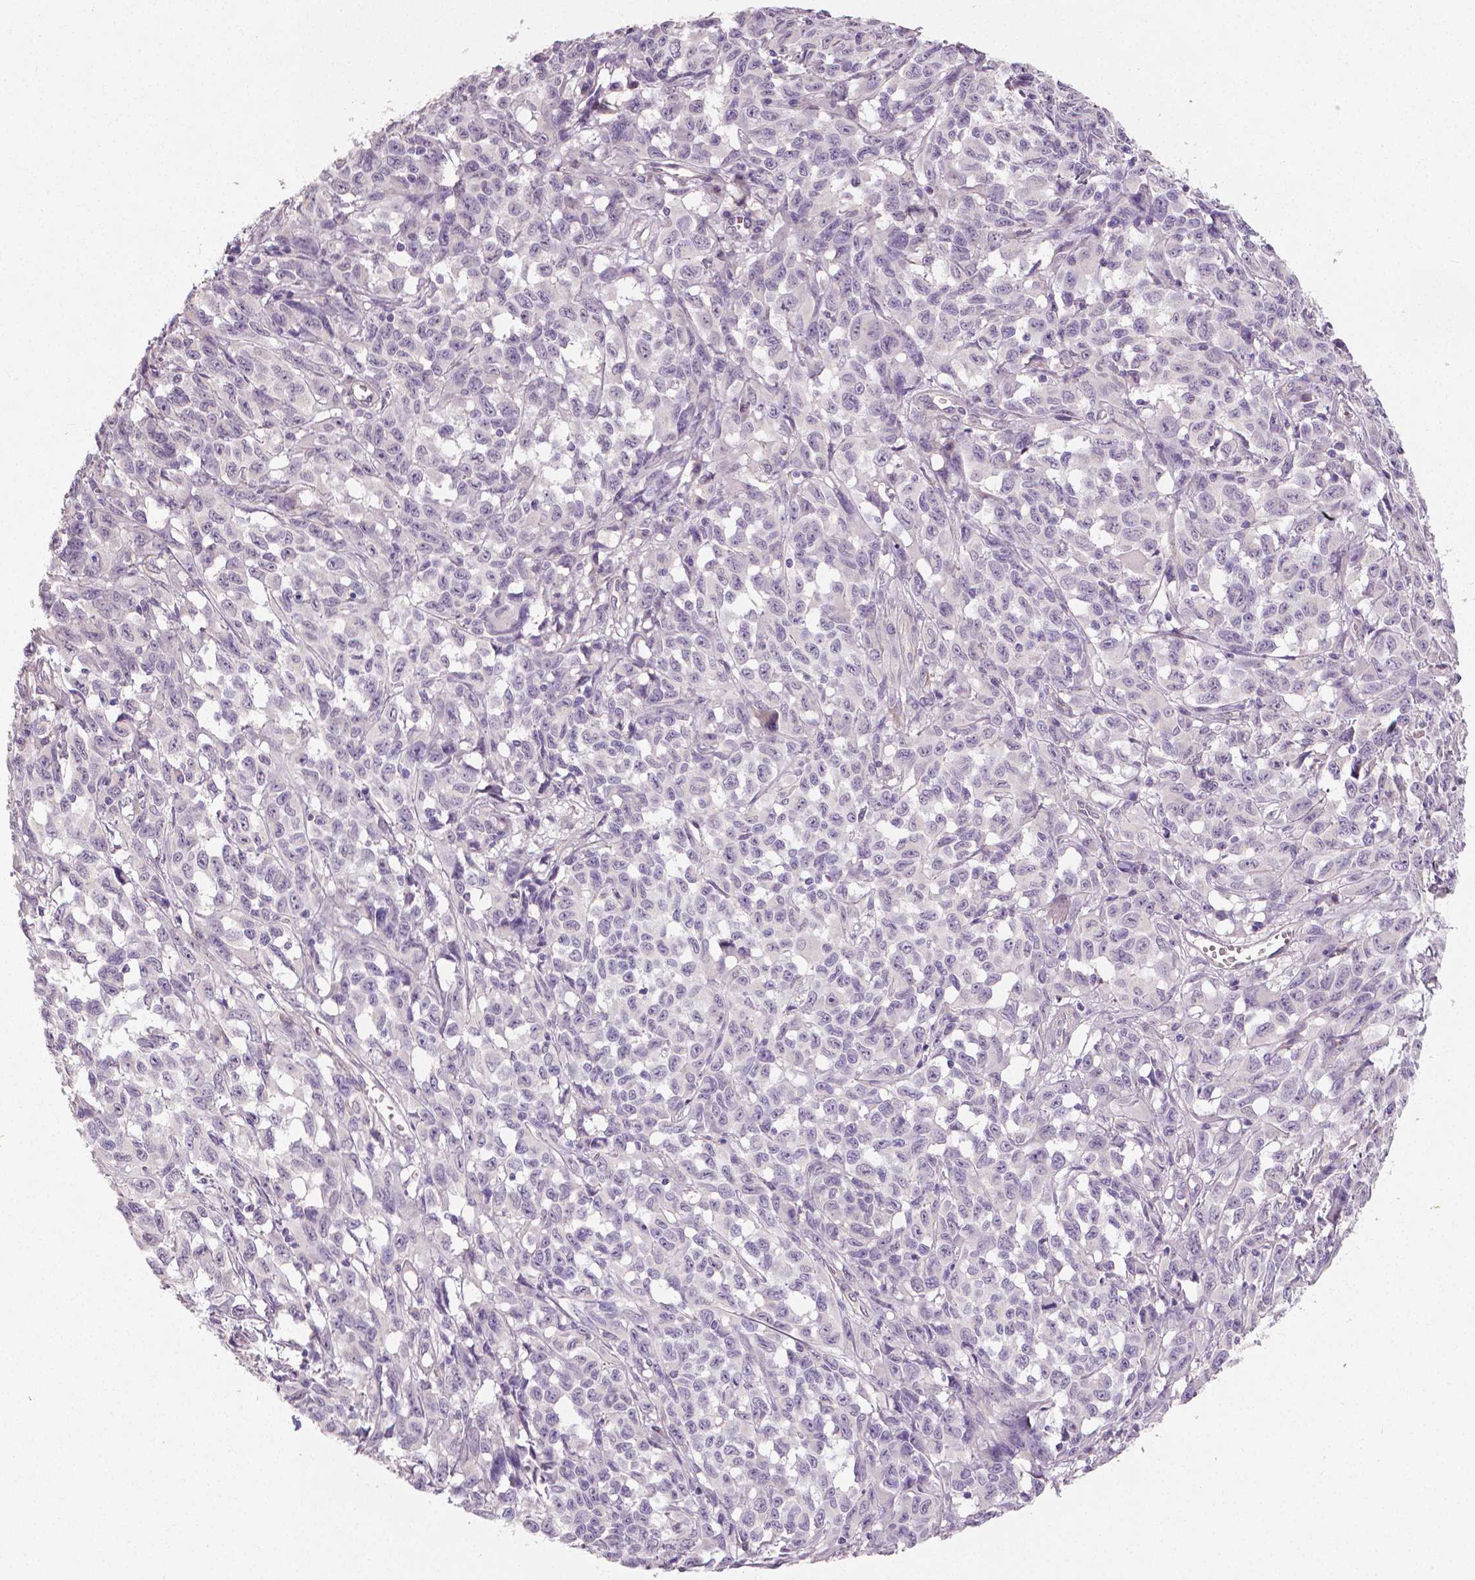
{"staining": {"intensity": "negative", "quantity": "none", "location": "none"}, "tissue": "melanoma", "cell_type": "Tumor cells", "image_type": "cancer", "snomed": [{"axis": "morphology", "description": "Malignant melanoma, NOS"}, {"axis": "topography", "description": "Vulva, labia, clitoris and Bartholin´s gland, NO"}], "caption": "This image is of melanoma stained with IHC to label a protein in brown with the nuclei are counter-stained blue. There is no positivity in tumor cells.", "gene": "FLT1", "patient": {"sex": "female", "age": 75}}